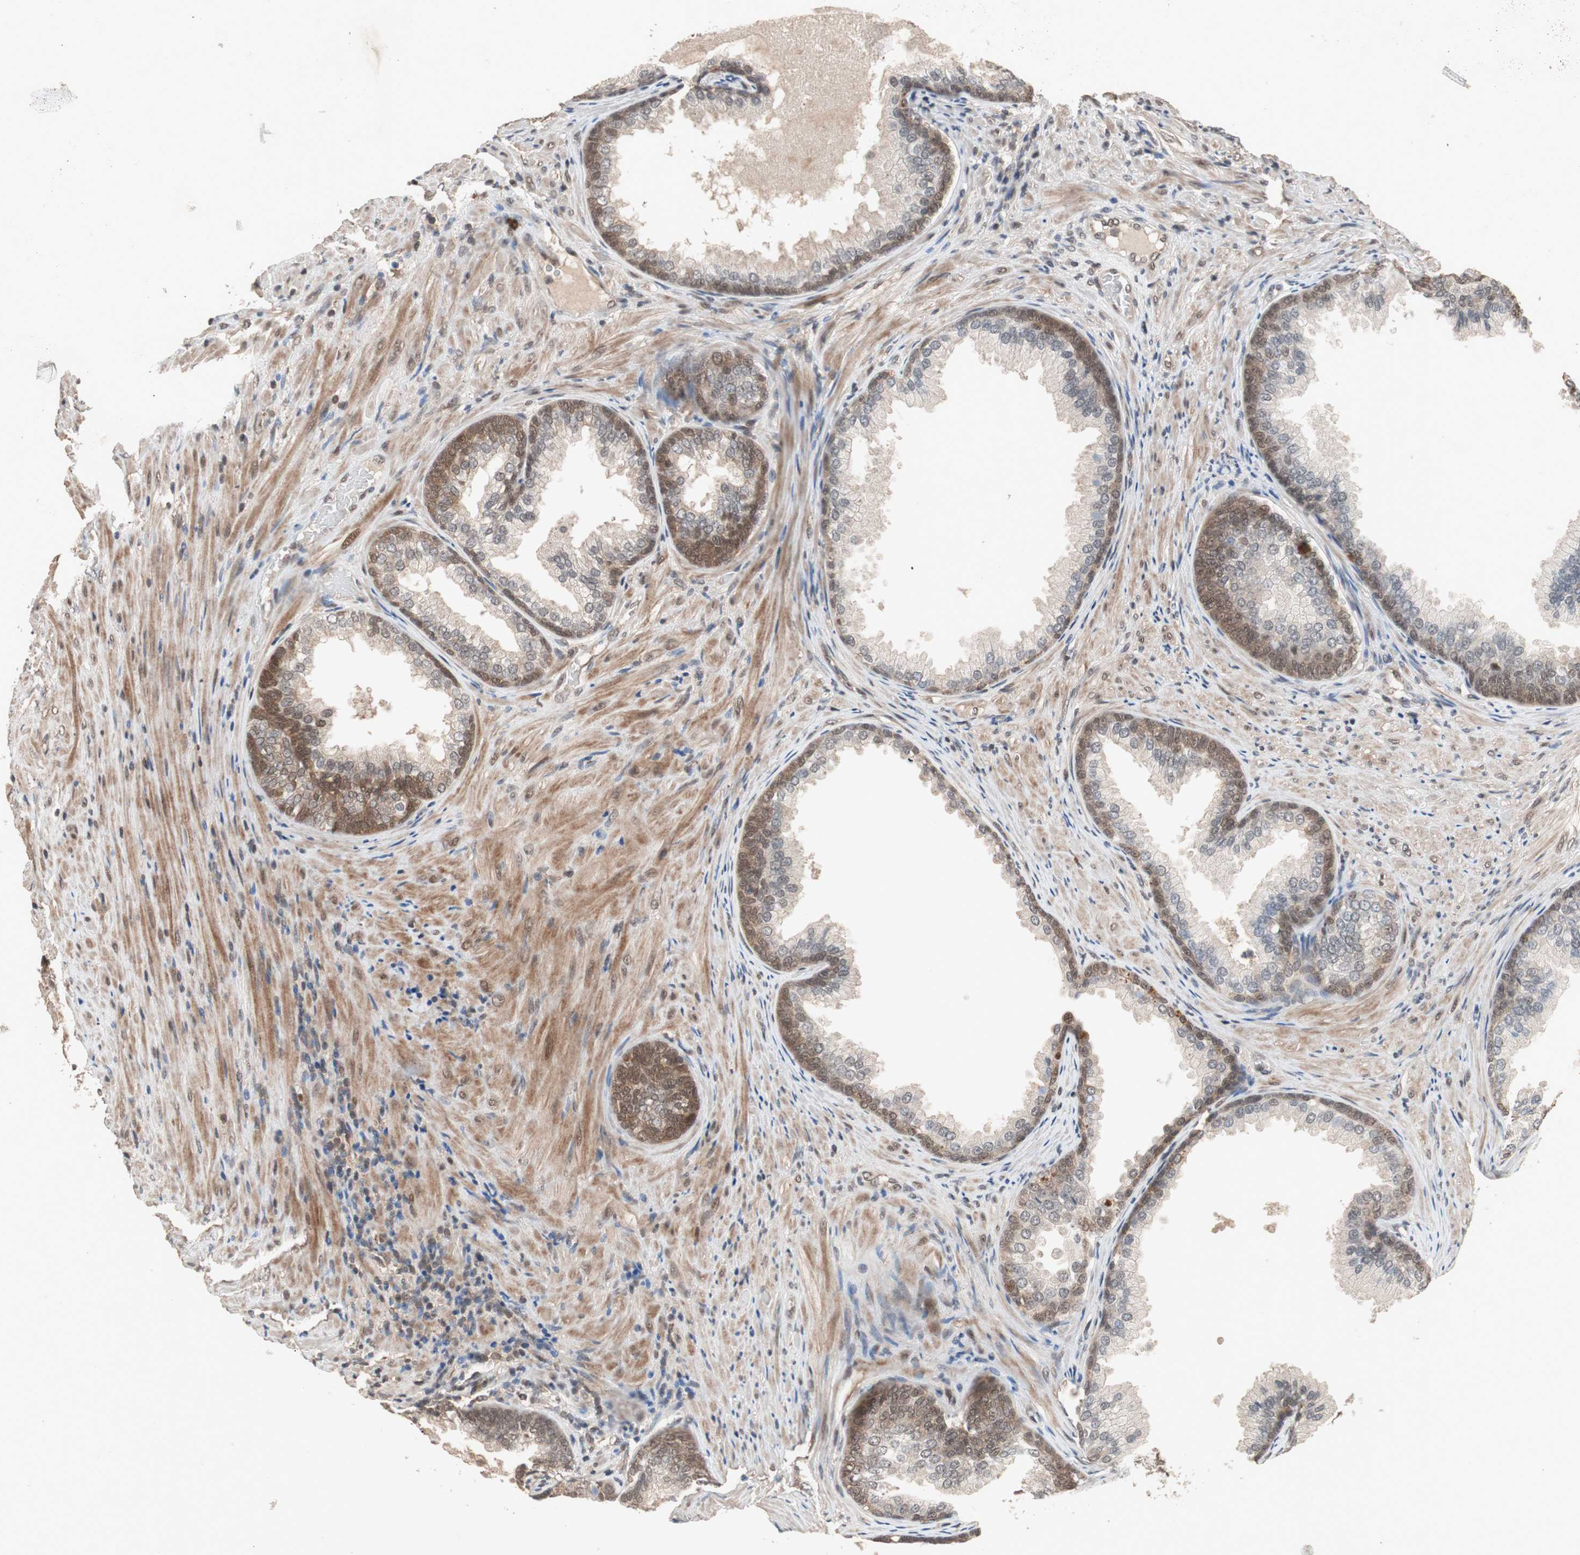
{"staining": {"intensity": "moderate", "quantity": "25%-75%", "location": "cytoplasmic/membranous,nuclear"}, "tissue": "prostate", "cell_type": "Glandular cells", "image_type": "normal", "snomed": [{"axis": "morphology", "description": "Normal tissue, NOS"}, {"axis": "topography", "description": "Prostate"}], "caption": "Glandular cells exhibit medium levels of moderate cytoplasmic/membranous,nuclear expression in about 25%-75% of cells in normal prostate.", "gene": "GART", "patient": {"sex": "male", "age": 76}}